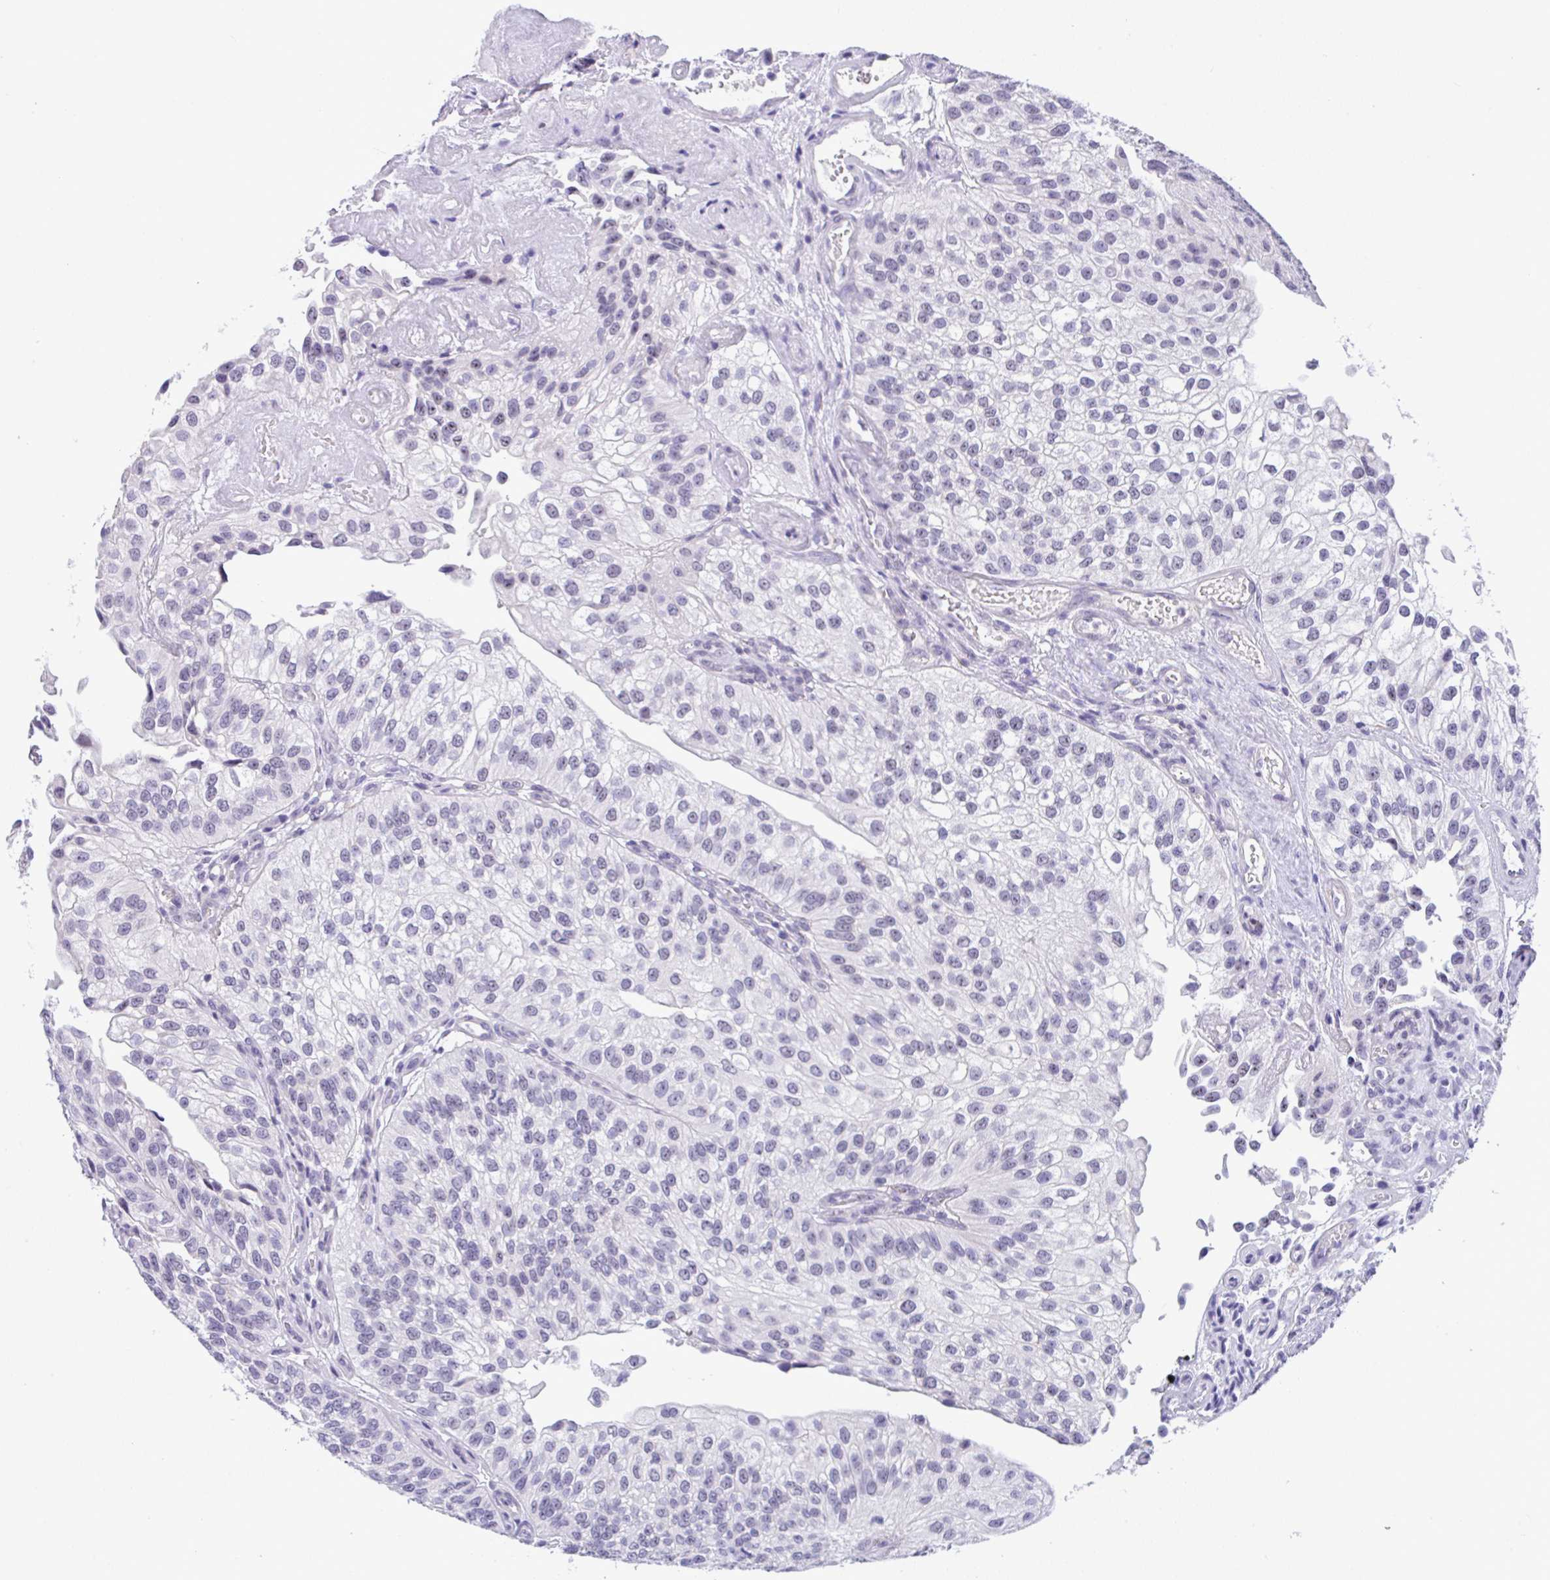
{"staining": {"intensity": "negative", "quantity": "none", "location": "none"}, "tissue": "urothelial cancer", "cell_type": "Tumor cells", "image_type": "cancer", "snomed": [{"axis": "morphology", "description": "Urothelial carcinoma, NOS"}, {"axis": "topography", "description": "Urinary bladder"}], "caption": "Urothelial cancer was stained to show a protein in brown. There is no significant staining in tumor cells.", "gene": "YBX2", "patient": {"sex": "male", "age": 87}}